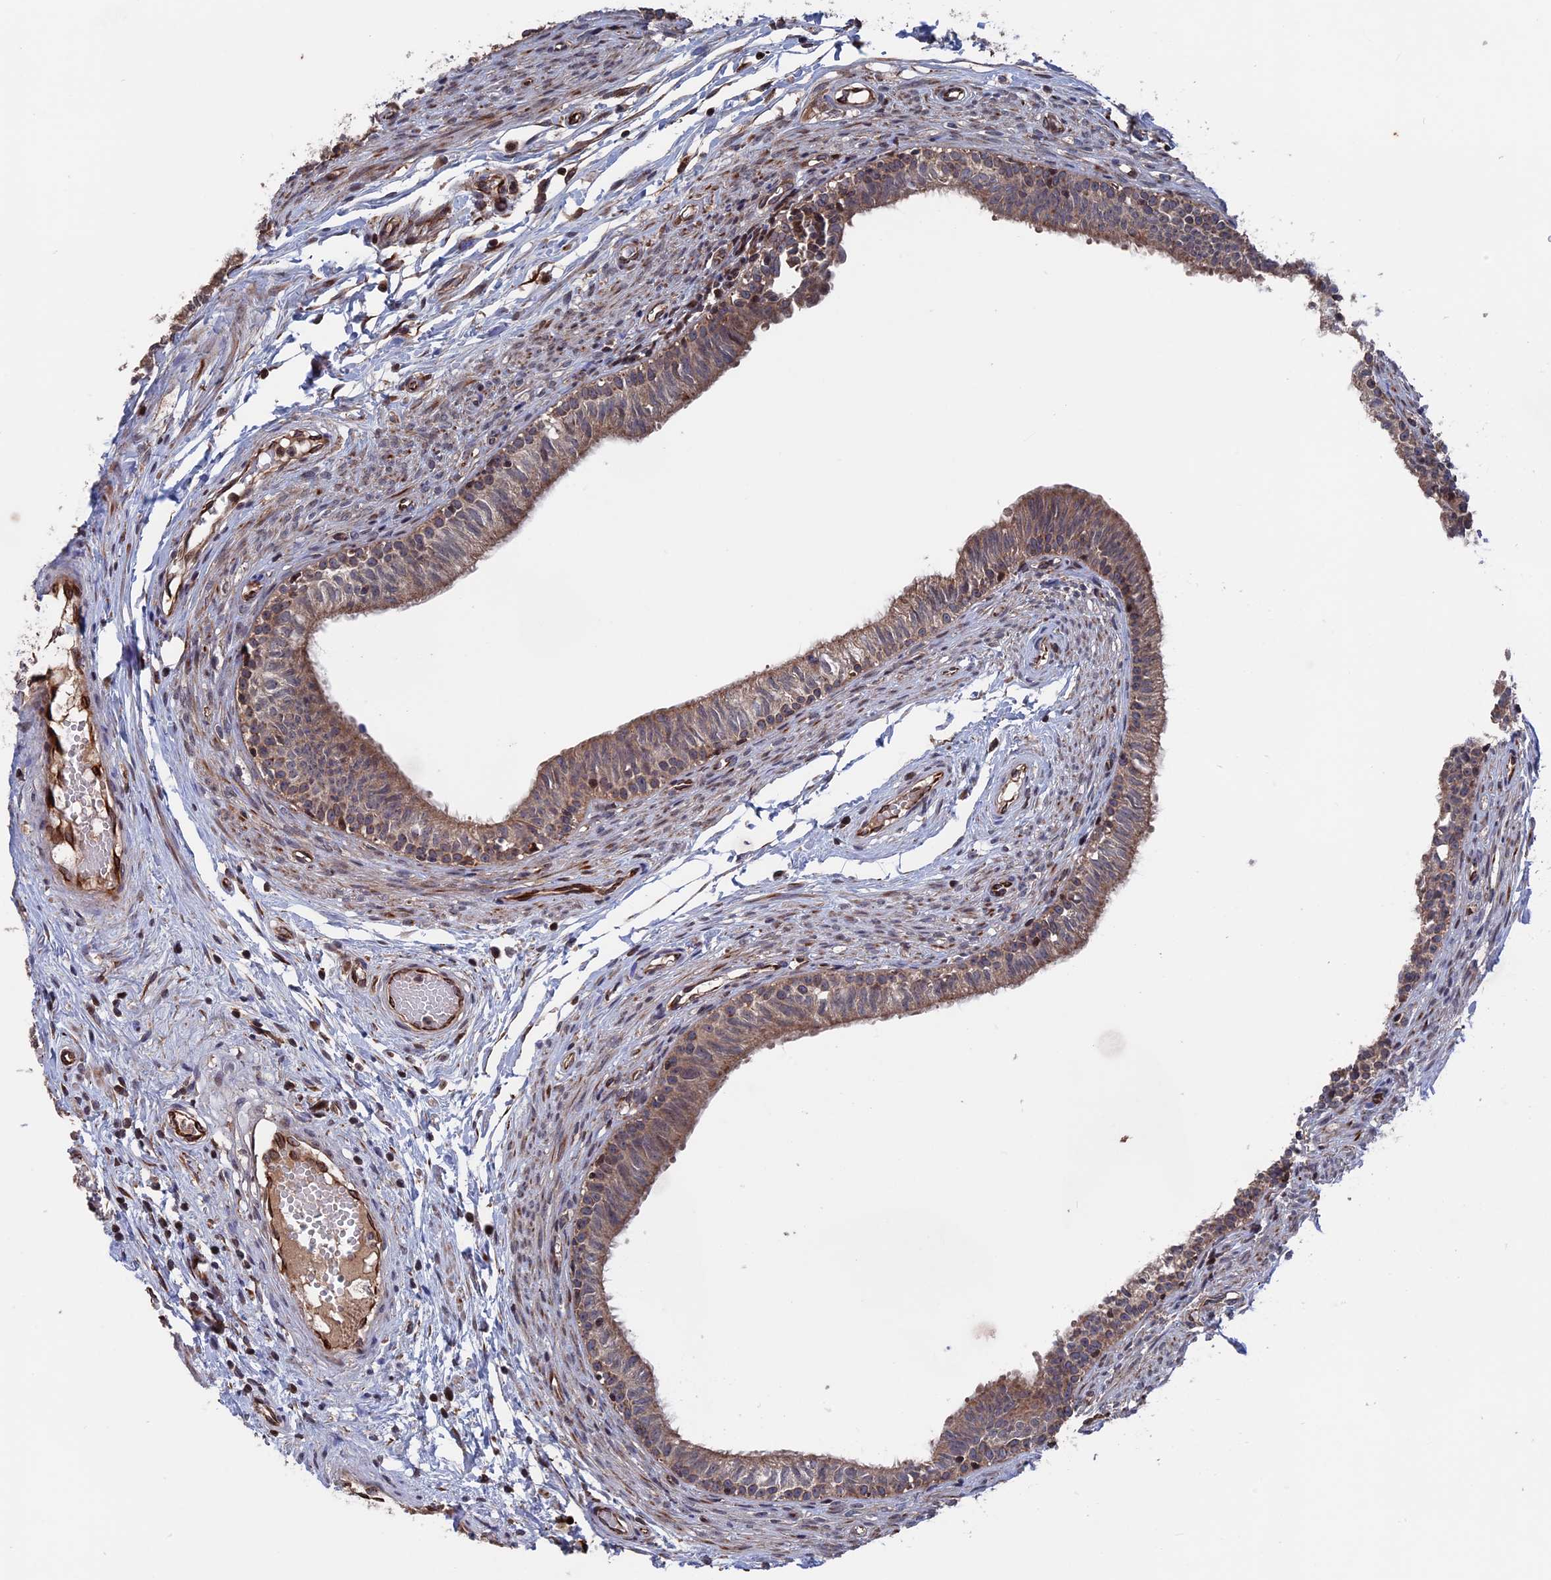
{"staining": {"intensity": "moderate", "quantity": ">75%", "location": "cytoplasmic/membranous"}, "tissue": "epididymis", "cell_type": "Glandular cells", "image_type": "normal", "snomed": [{"axis": "morphology", "description": "Normal tissue, NOS"}, {"axis": "topography", "description": "Epididymis, spermatic cord, NOS"}], "caption": "This is a micrograph of immunohistochemistry staining of unremarkable epididymis, which shows moderate positivity in the cytoplasmic/membranous of glandular cells.", "gene": "PLA2G15", "patient": {"sex": "male", "age": 22}}